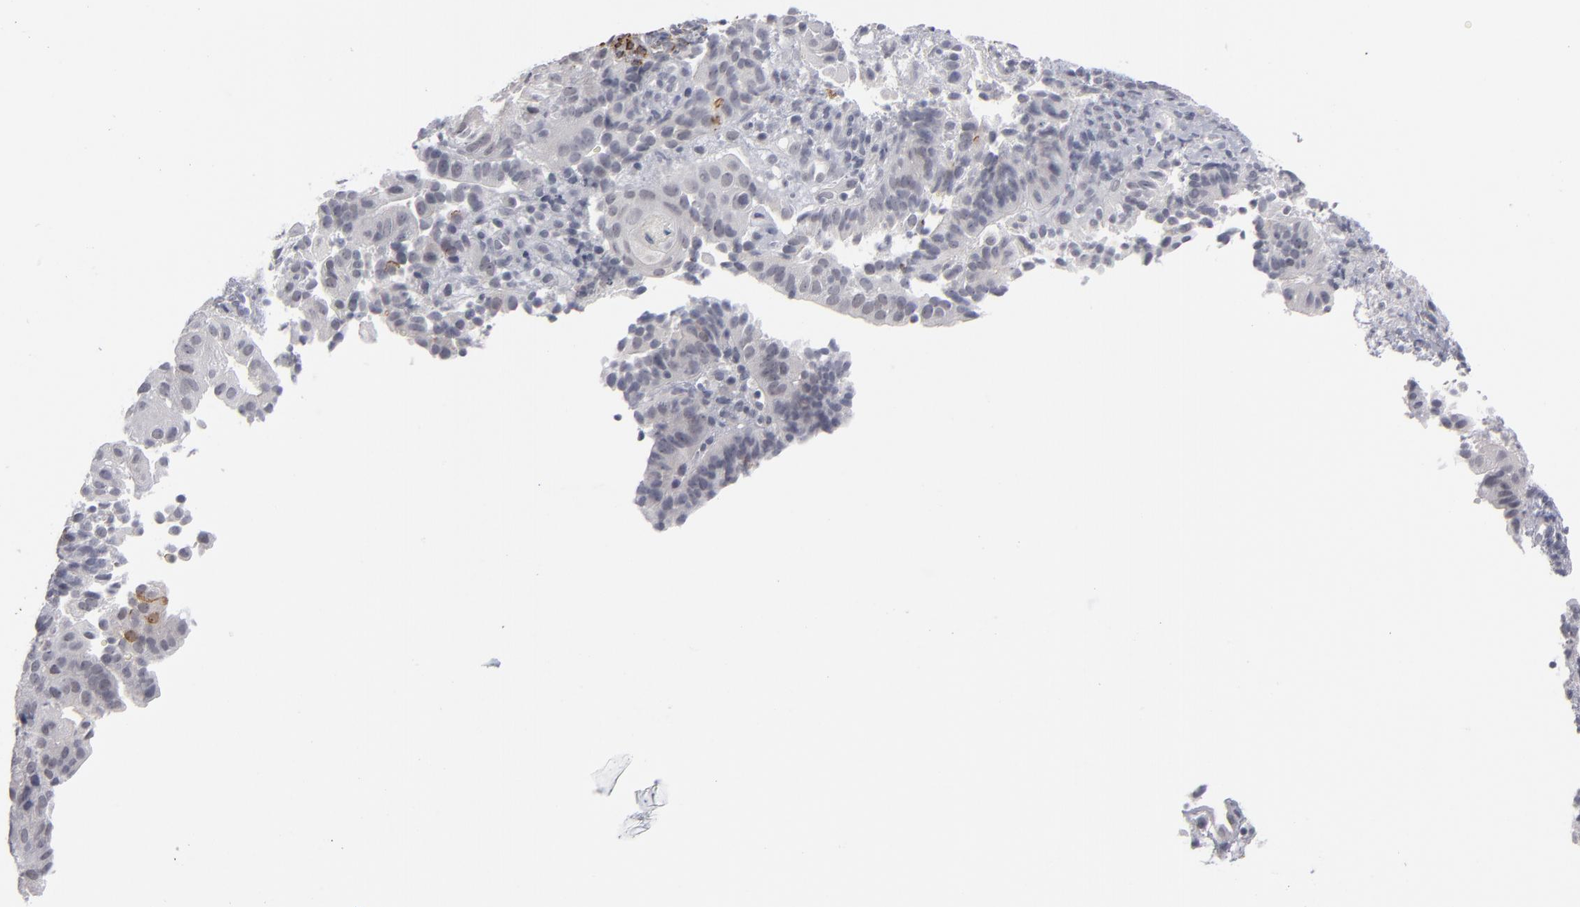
{"staining": {"intensity": "negative", "quantity": "none", "location": "none"}, "tissue": "cervical cancer", "cell_type": "Tumor cells", "image_type": "cancer", "snomed": [{"axis": "morphology", "description": "Adenocarcinoma, NOS"}, {"axis": "topography", "description": "Cervix"}], "caption": "This is an IHC micrograph of cervical cancer. There is no staining in tumor cells.", "gene": "KIAA1210", "patient": {"sex": "female", "age": 60}}